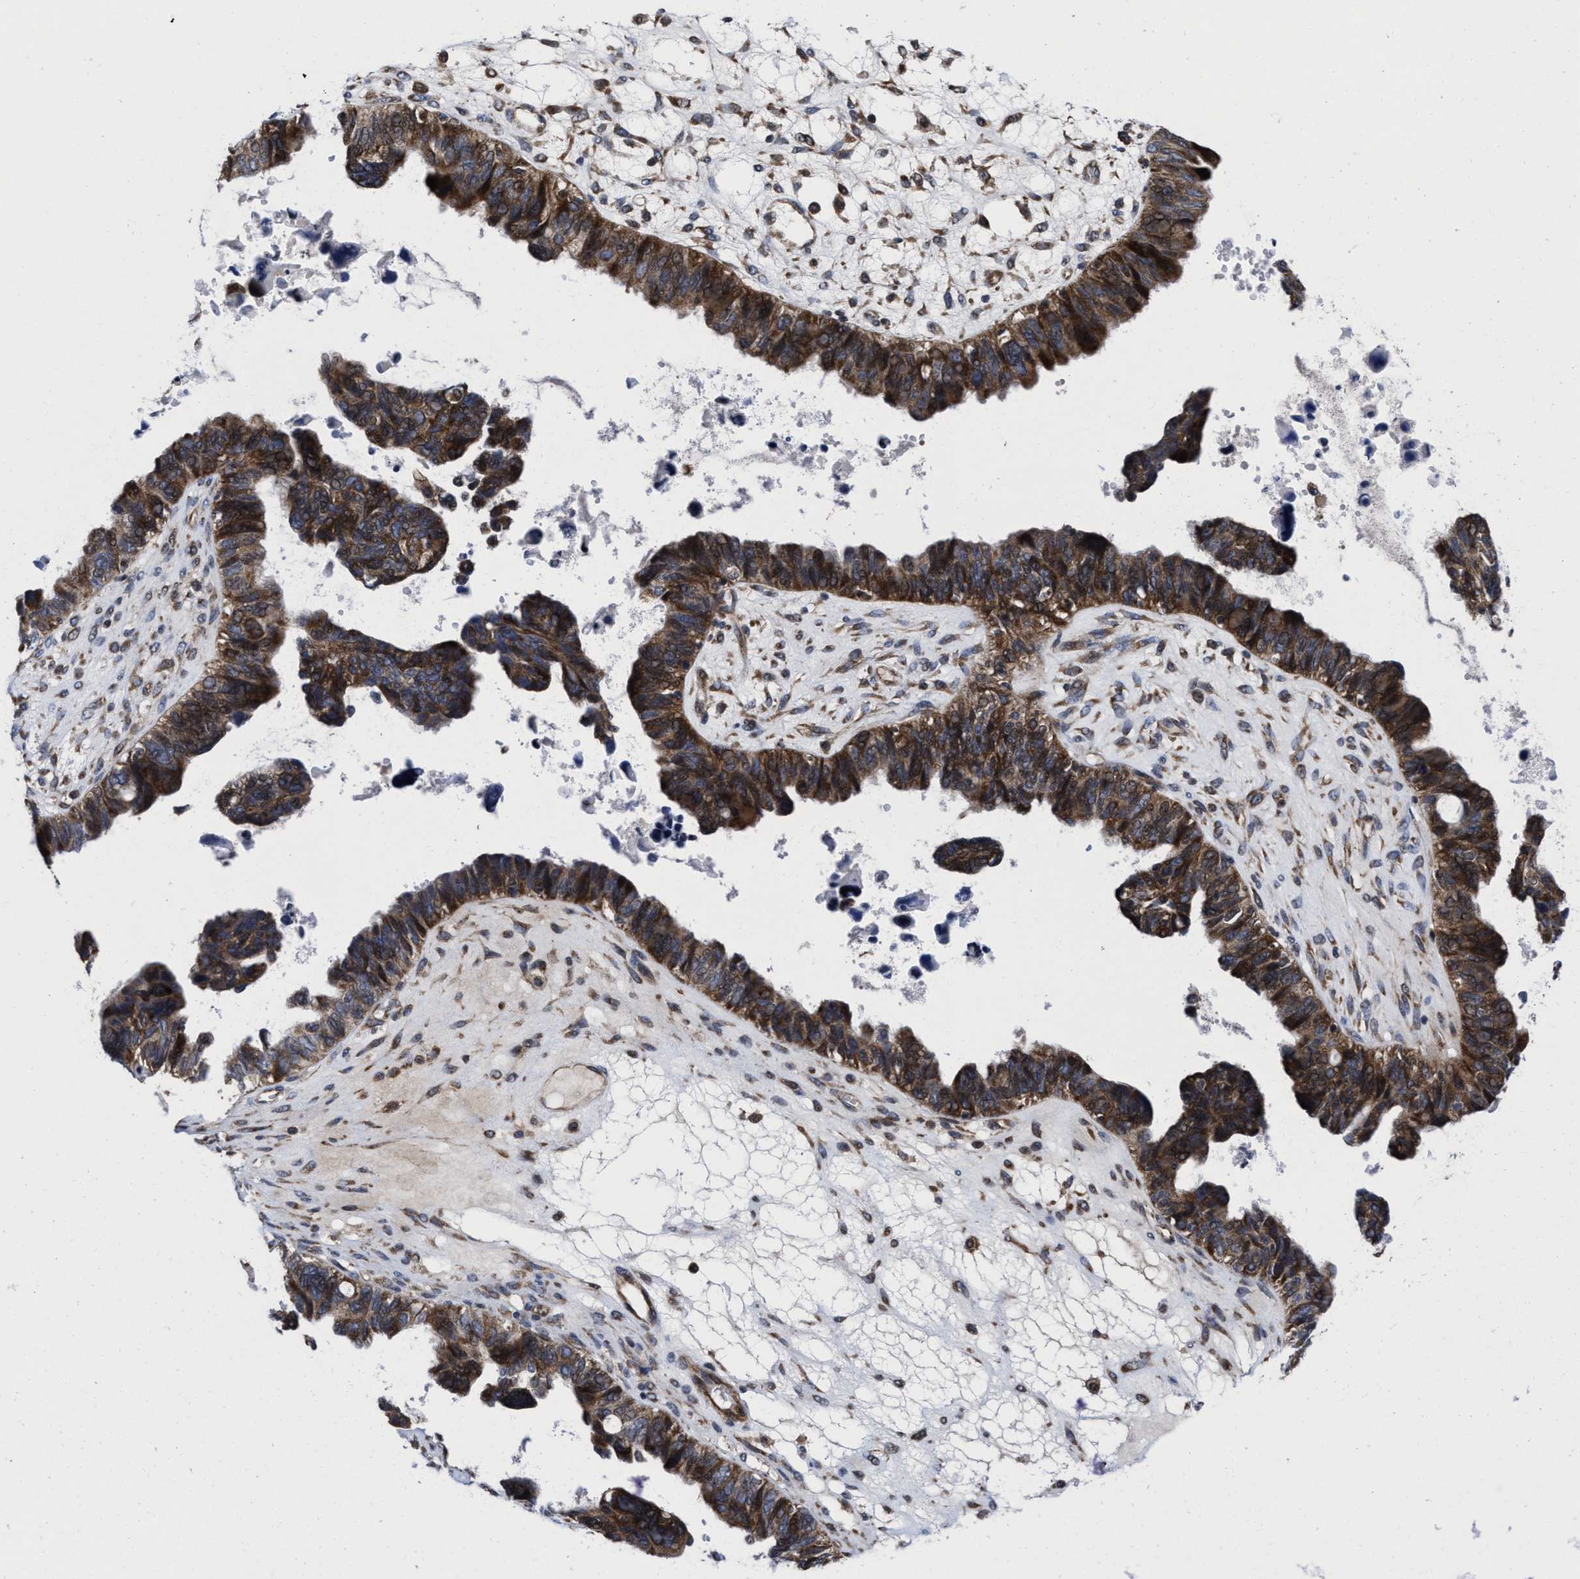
{"staining": {"intensity": "strong", "quantity": ">75%", "location": "cytoplasmic/membranous"}, "tissue": "ovarian cancer", "cell_type": "Tumor cells", "image_type": "cancer", "snomed": [{"axis": "morphology", "description": "Cystadenocarcinoma, serous, NOS"}, {"axis": "topography", "description": "Ovary"}], "caption": "The immunohistochemical stain labels strong cytoplasmic/membranous positivity in tumor cells of ovarian cancer (serous cystadenocarcinoma) tissue. (DAB (3,3'-diaminobenzidine) IHC with brightfield microscopy, high magnification).", "gene": "MRPL50", "patient": {"sex": "female", "age": 79}}